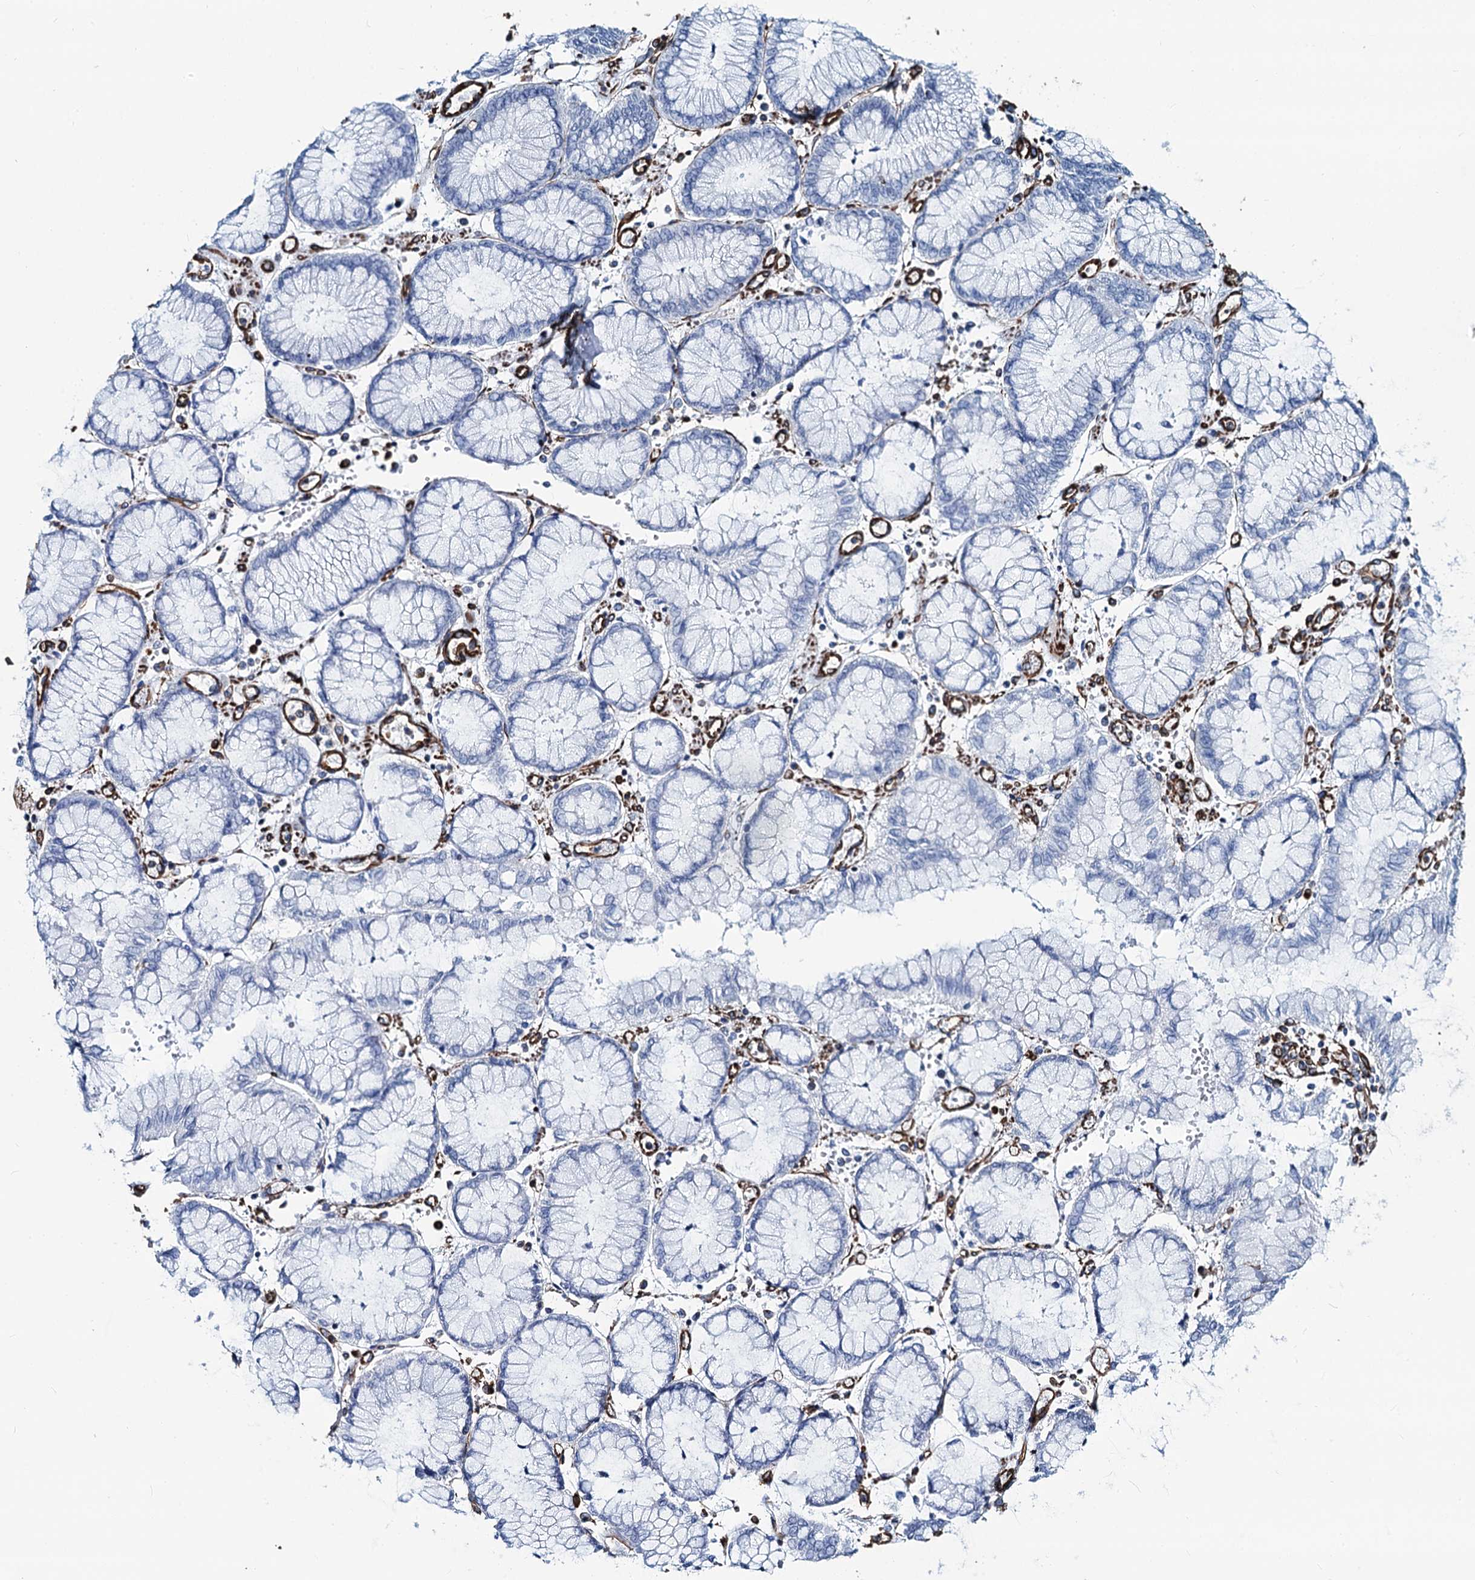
{"staining": {"intensity": "negative", "quantity": "none", "location": "none"}, "tissue": "stomach cancer", "cell_type": "Tumor cells", "image_type": "cancer", "snomed": [{"axis": "morphology", "description": "Adenocarcinoma, NOS"}, {"axis": "topography", "description": "Stomach"}], "caption": "A high-resolution micrograph shows IHC staining of stomach adenocarcinoma, which exhibits no significant positivity in tumor cells.", "gene": "PGM2", "patient": {"sex": "male", "age": 76}}